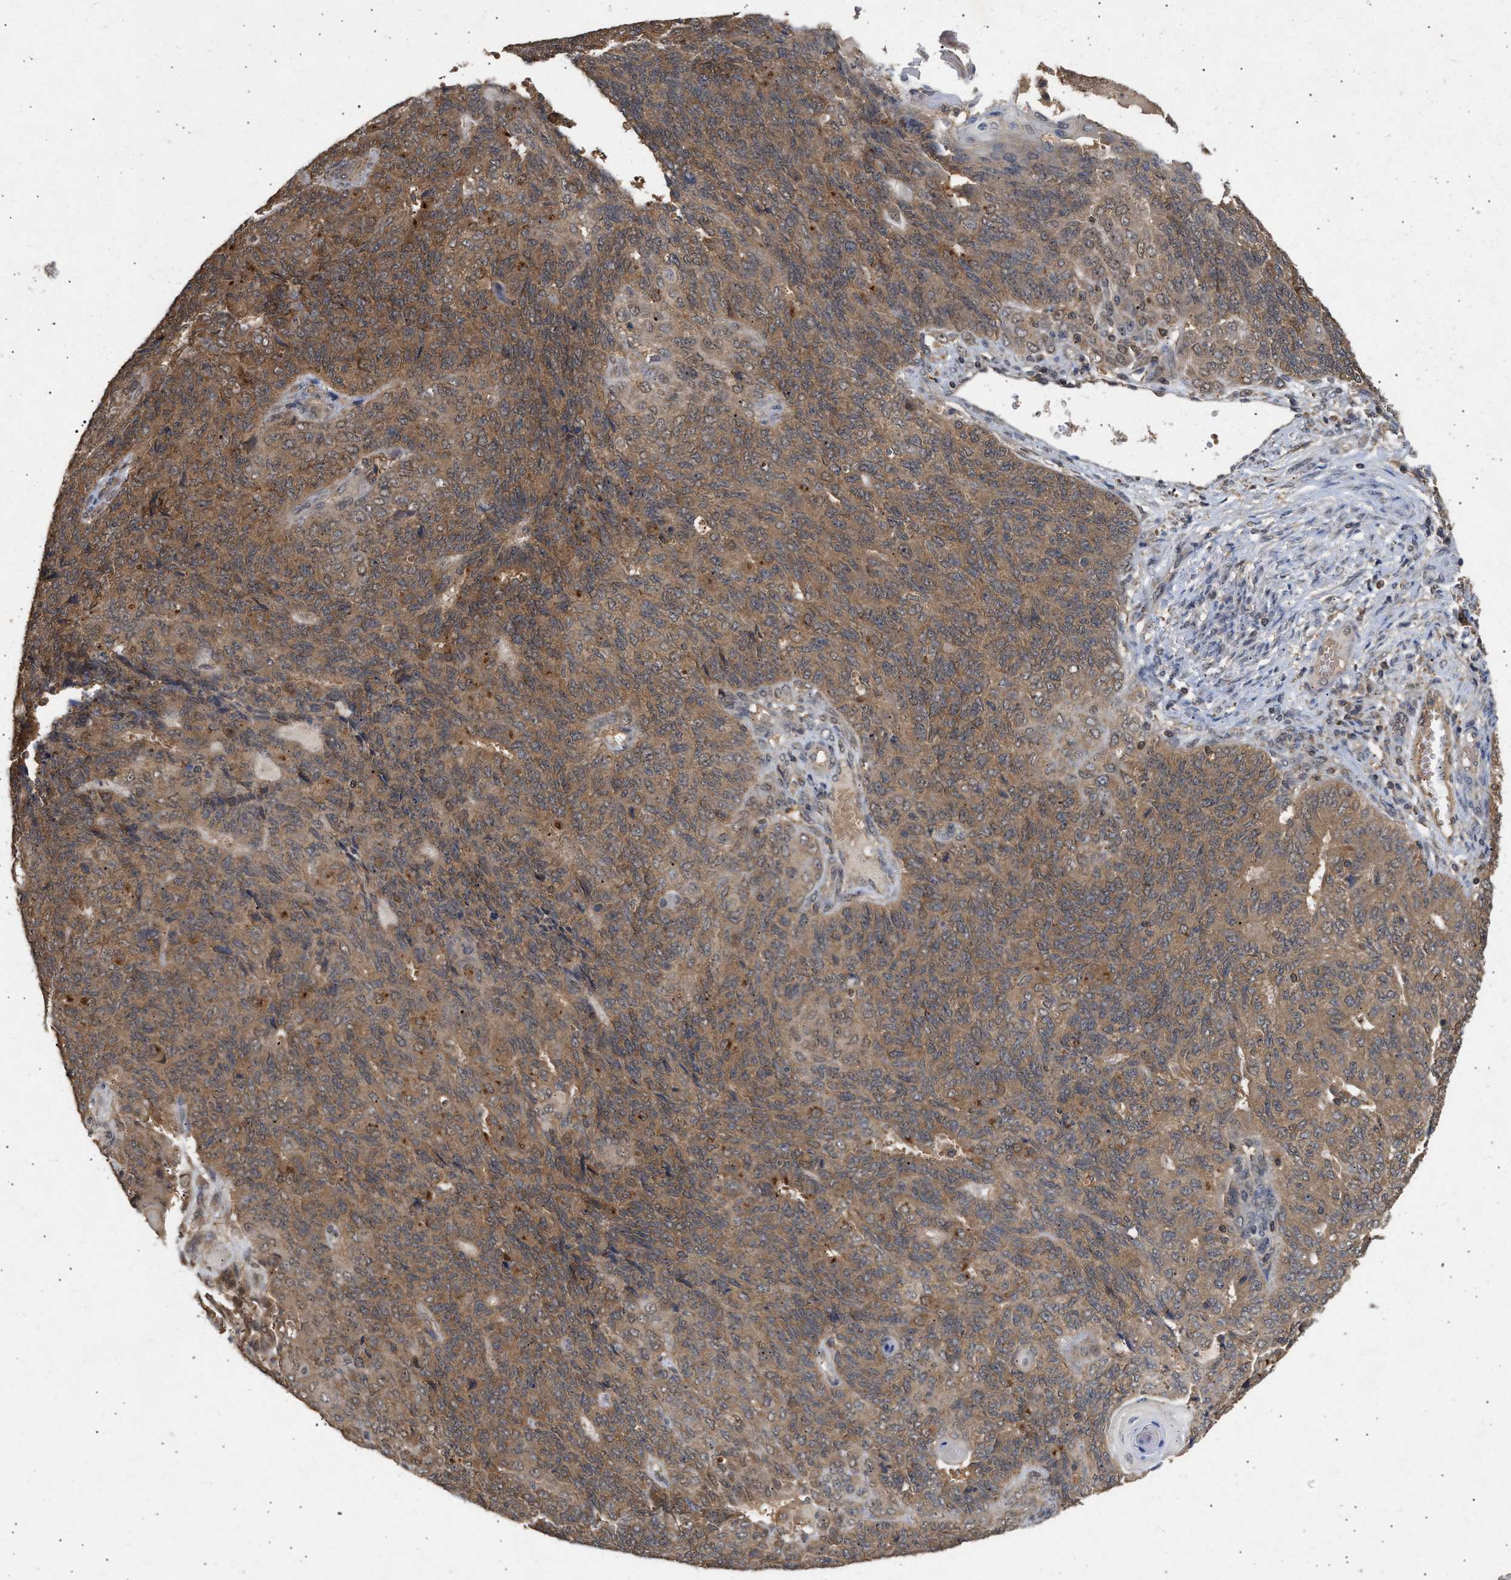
{"staining": {"intensity": "moderate", "quantity": ">75%", "location": "cytoplasmic/membranous"}, "tissue": "endometrial cancer", "cell_type": "Tumor cells", "image_type": "cancer", "snomed": [{"axis": "morphology", "description": "Adenocarcinoma, NOS"}, {"axis": "topography", "description": "Endometrium"}], "caption": "Endometrial cancer was stained to show a protein in brown. There is medium levels of moderate cytoplasmic/membranous staining in about >75% of tumor cells.", "gene": "FITM1", "patient": {"sex": "female", "age": 32}}